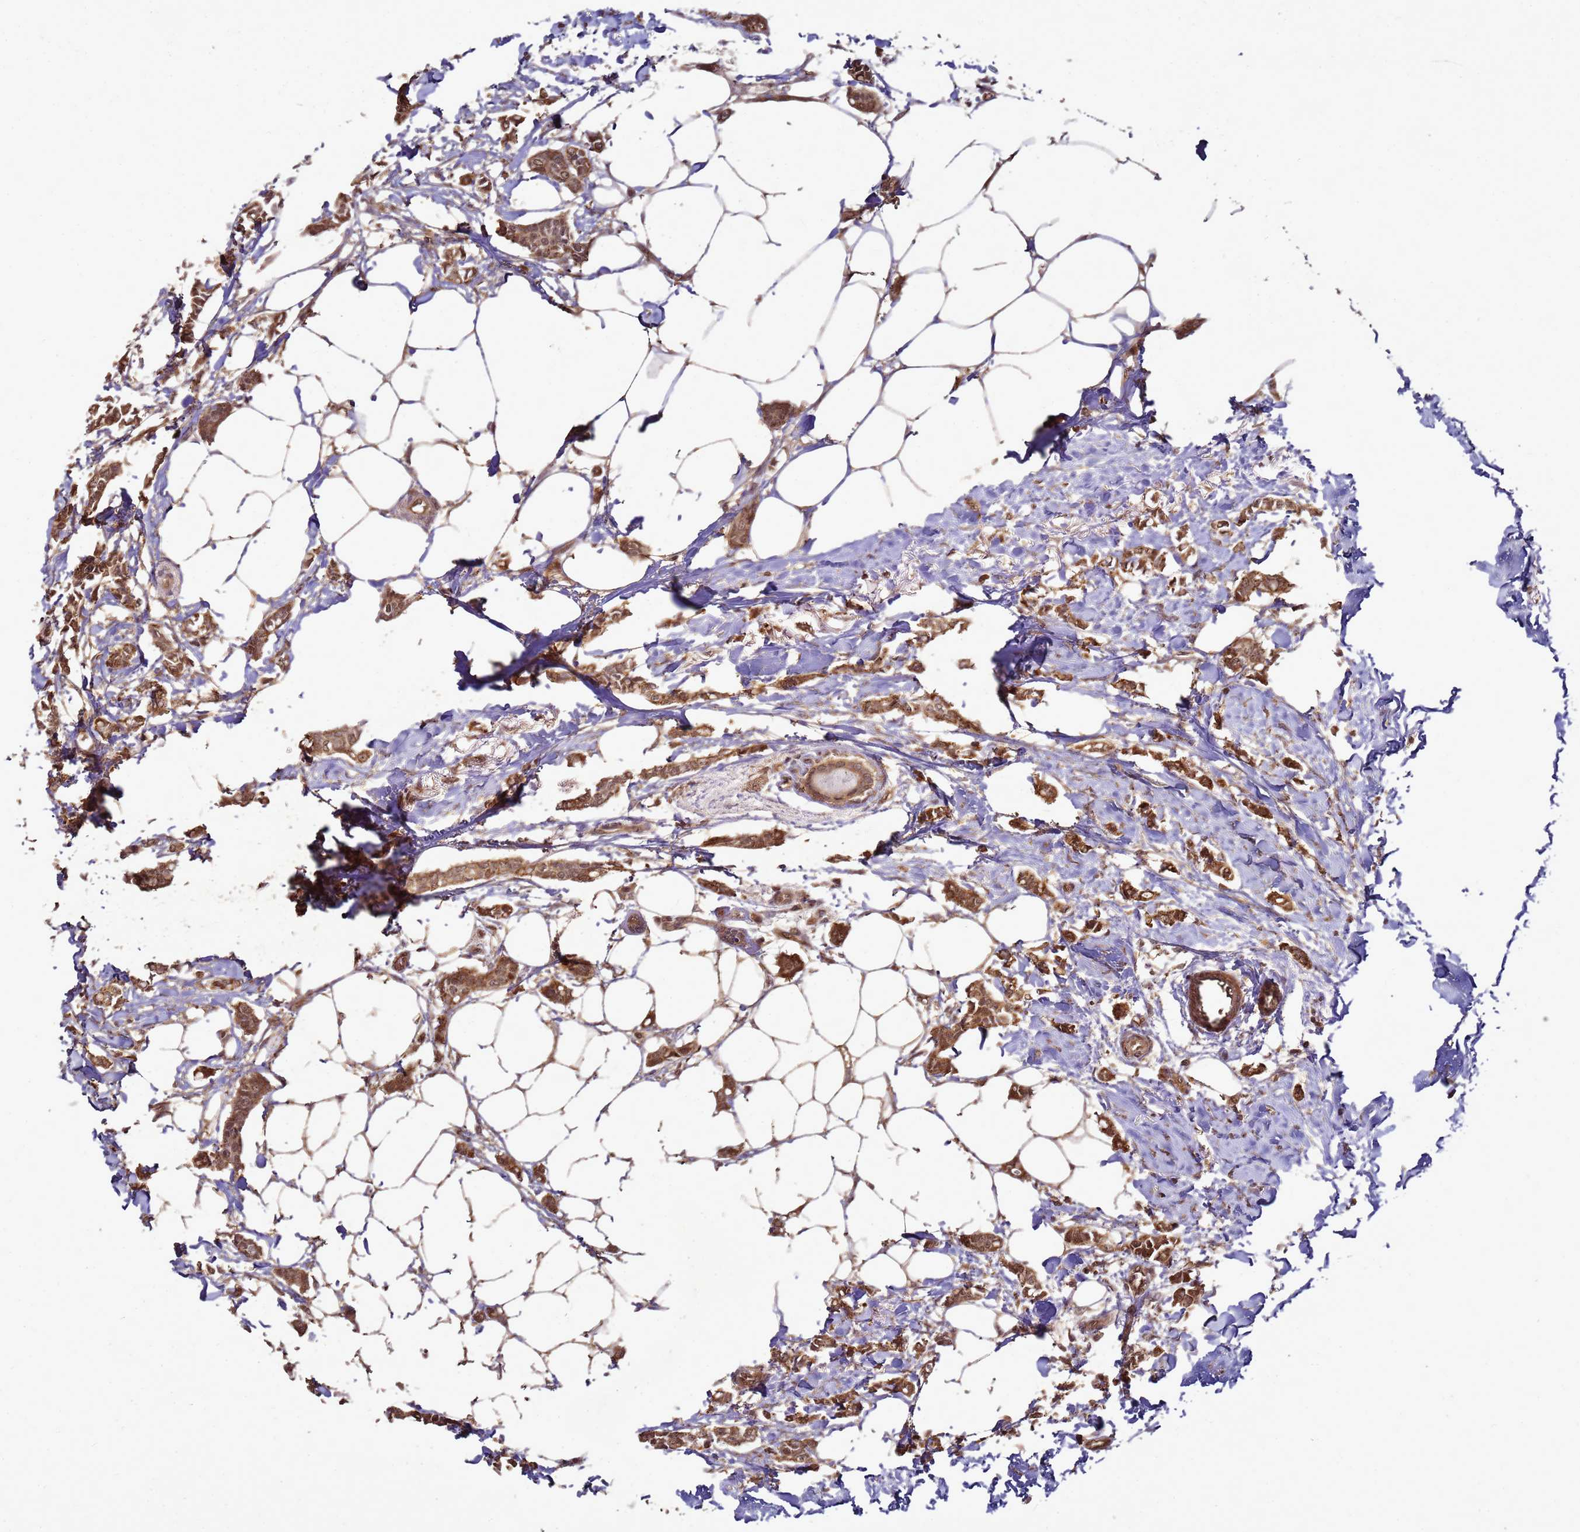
{"staining": {"intensity": "strong", "quantity": ">75%", "location": "cytoplasmic/membranous,nuclear"}, "tissue": "breast cancer", "cell_type": "Tumor cells", "image_type": "cancer", "snomed": [{"axis": "morphology", "description": "Duct carcinoma"}, {"axis": "topography", "description": "Breast"}], "caption": "Immunohistochemistry (DAB) staining of human breast cancer (invasive ductal carcinoma) shows strong cytoplasmic/membranous and nuclear protein staining in about >75% of tumor cells.", "gene": "CRBN", "patient": {"sex": "female", "age": 41}}